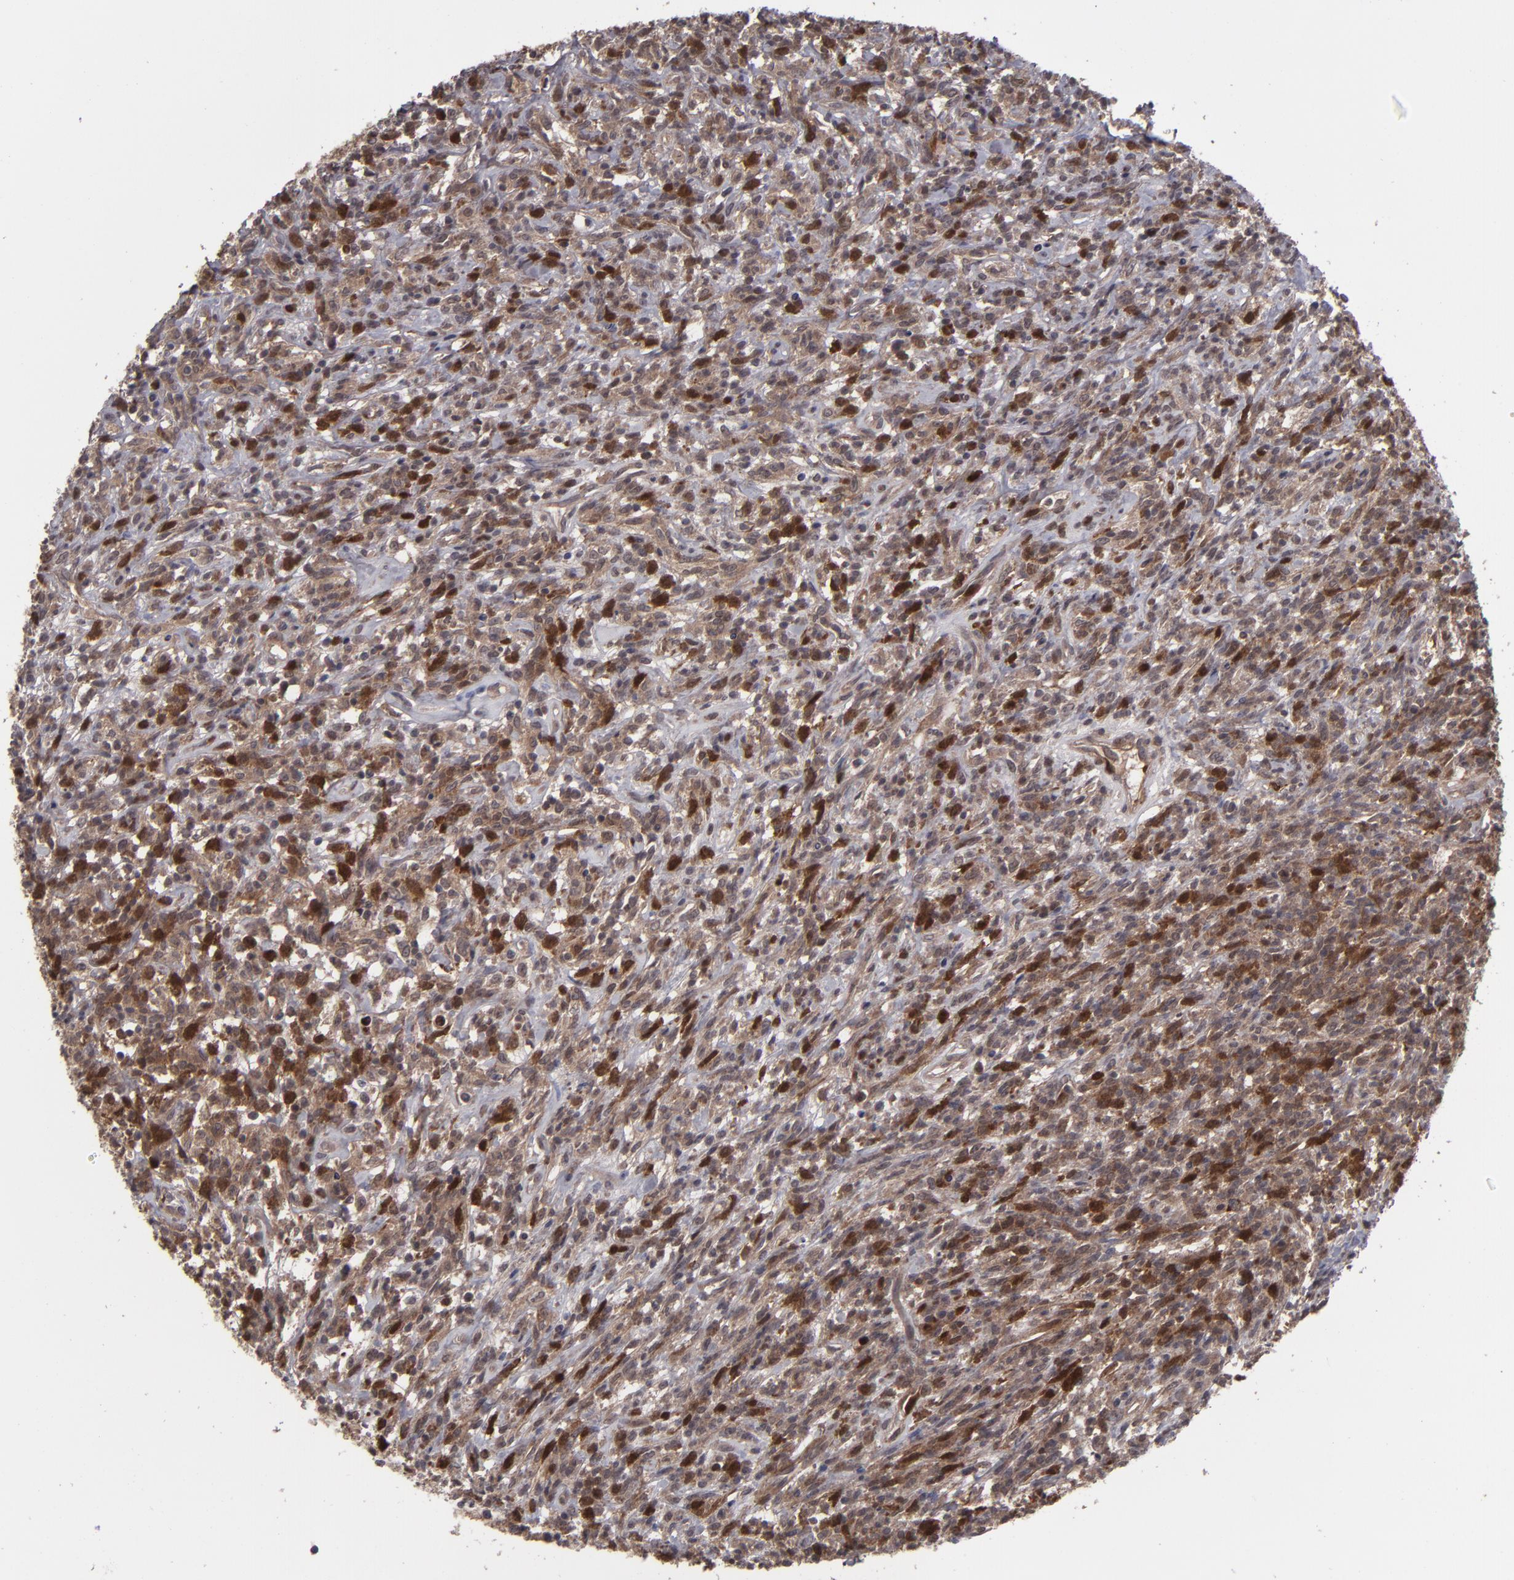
{"staining": {"intensity": "strong", "quantity": ">75%", "location": "cytoplasmic/membranous,nuclear"}, "tissue": "lymphoma", "cell_type": "Tumor cells", "image_type": "cancer", "snomed": [{"axis": "morphology", "description": "Malignant lymphoma, non-Hodgkin's type, High grade"}, {"axis": "topography", "description": "Lymph node"}], "caption": "DAB (3,3'-diaminobenzidine) immunohistochemical staining of lymphoma demonstrates strong cytoplasmic/membranous and nuclear protein staining in approximately >75% of tumor cells.", "gene": "TYMS", "patient": {"sex": "female", "age": 73}}